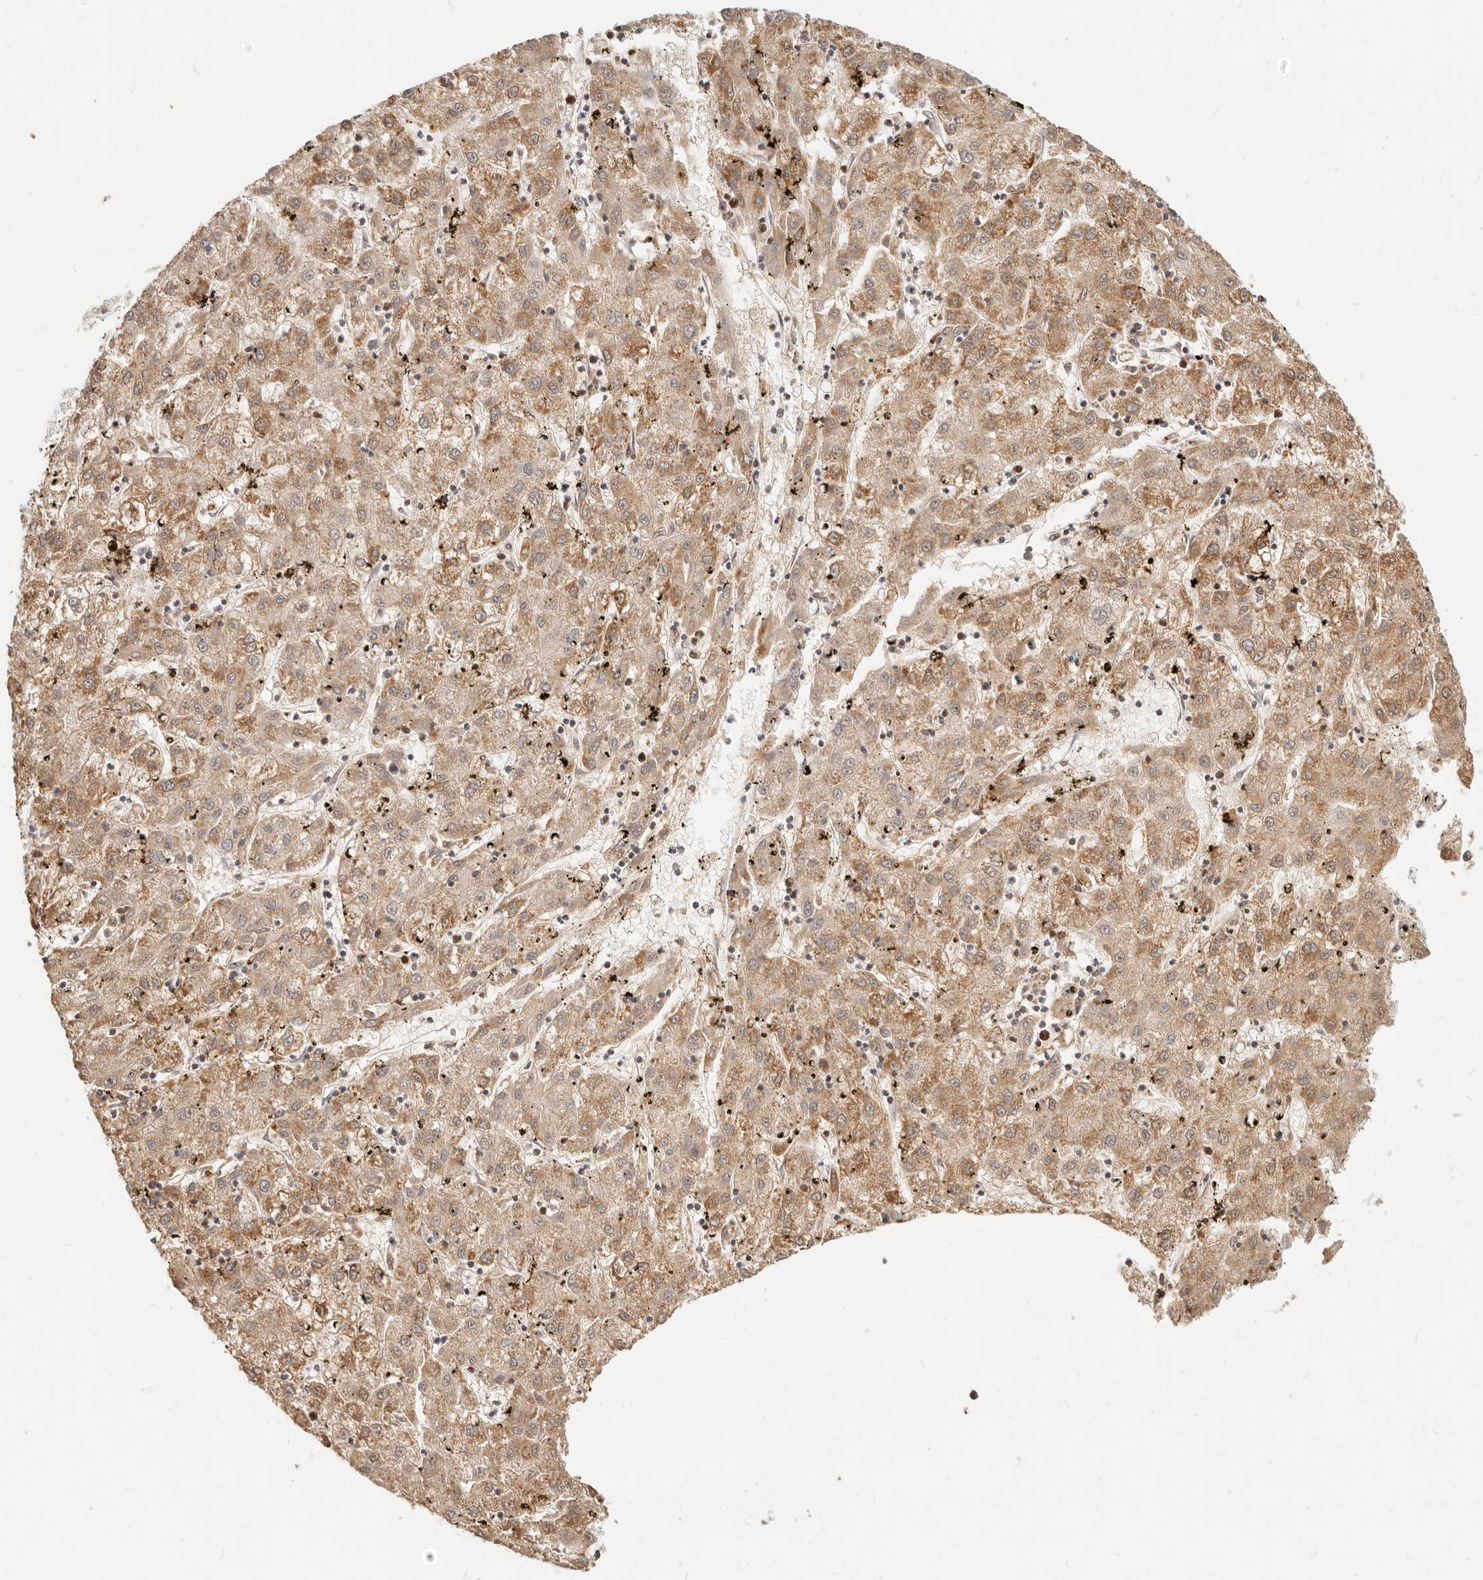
{"staining": {"intensity": "moderate", "quantity": ">75%", "location": "cytoplasmic/membranous"}, "tissue": "liver cancer", "cell_type": "Tumor cells", "image_type": "cancer", "snomed": [{"axis": "morphology", "description": "Carcinoma, Hepatocellular, NOS"}, {"axis": "topography", "description": "Liver"}], "caption": "There is medium levels of moderate cytoplasmic/membranous expression in tumor cells of liver hepatocellular carcinoma, as demonstrated by immunohistochemical staining (brown color).", "gene": "TIMM17A", "patient": {"sex": "male", "age": 72}}